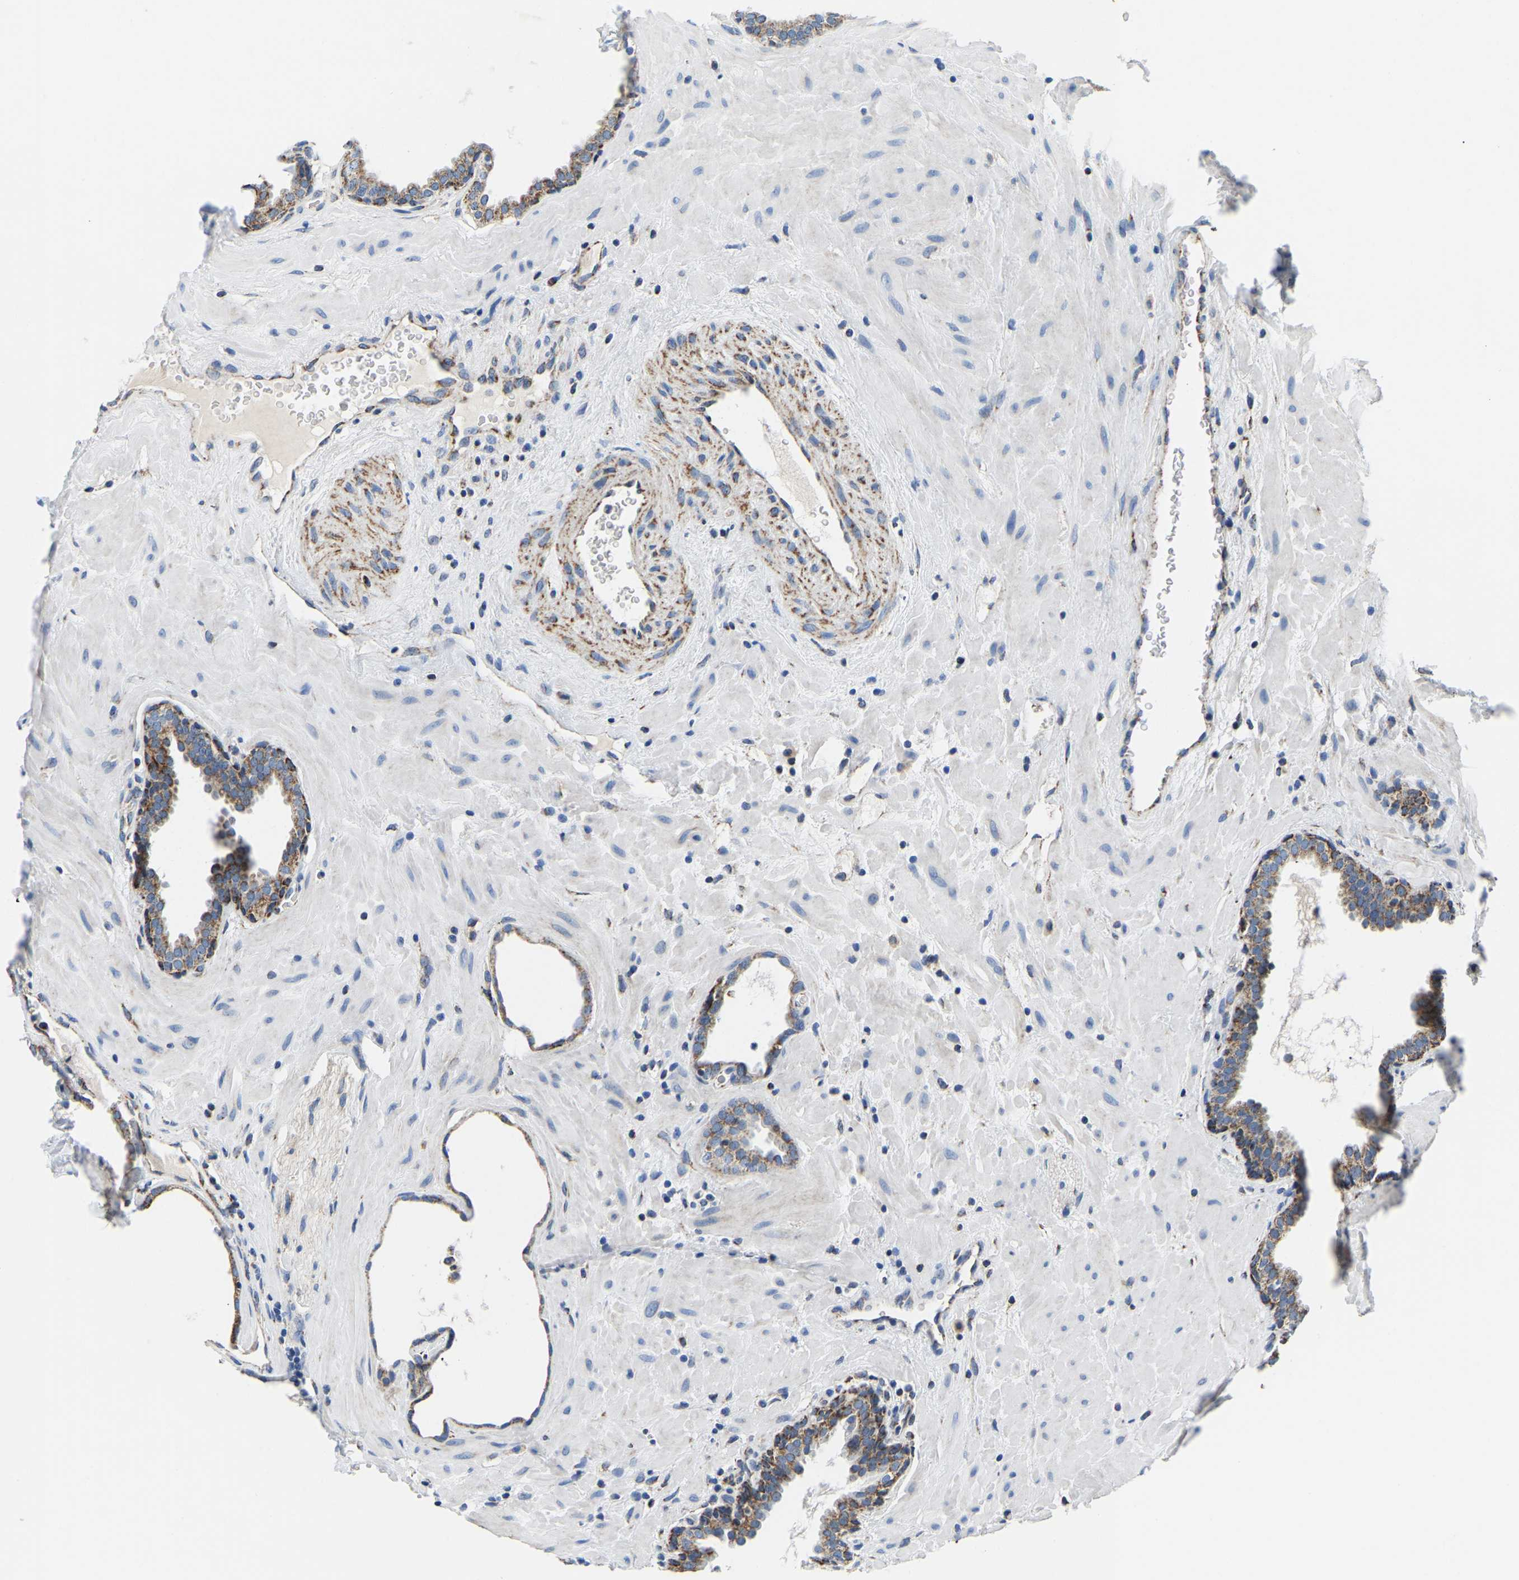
{"staining": {"intensity": "moderate", "quantity": ">75%", "location": "cytoplasmic/membranous"}, "tissue": "prostate", "cell_type": "Glandular cells", "image_type": "normal", "snomed": [{"axis": "morphology", "description": "Normal tissue, NOS"}, {"axis": "topography", "description": "Prostate"}], "caption": "This image shows immunohistochemistry (IHC) staining of normal human prostate, with medium moderate cytoplasmic/membranous expression in about >75% of glandular cells.", "gene": "SFXN1", "patient": {"sex": "male", "age": 51}}